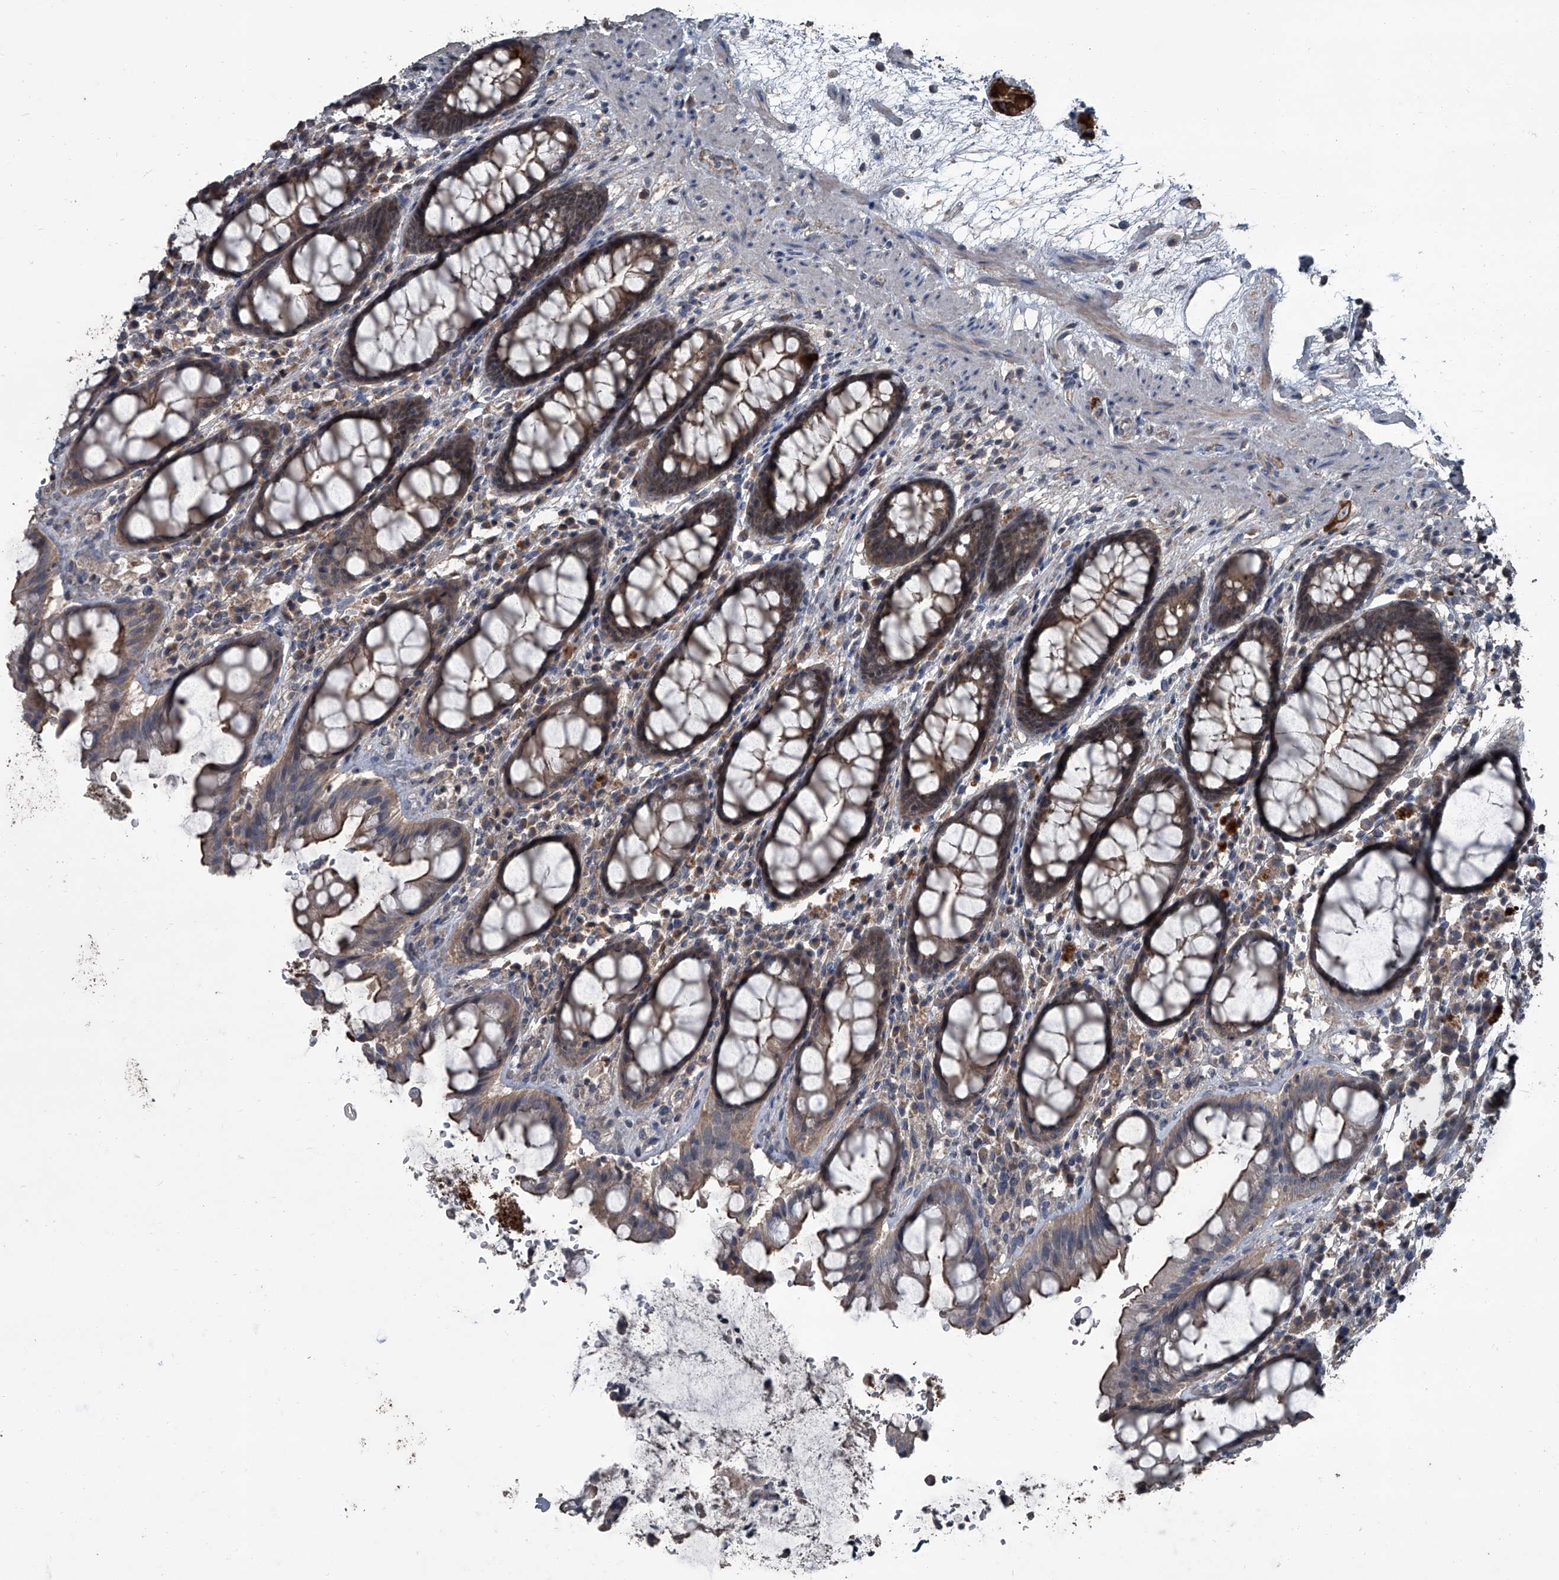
{"staining": {"intensity": "moderate", "quantity": ">75%", "location": "cytoplasmic/membranous"}, "tissue": "rectum", "cell_type": "Glandular cells", "image_type": "normal", "snomed": [{"axis": "morphology", "description": "Normal tissue, NOS"}, {"axis": "topography", "description": "Rectum"}], "caption": "A histopathology image of rectum stained for a protein displays moderate cytoplasmic/membranous brown staining in glandular cells. (DAB (3,3'-diaminobenzidine) IHC, brown staining for protein, blue staining for nuclei).", "gene": "OARD1", "patient": {"sex": "male", "age": 64}}